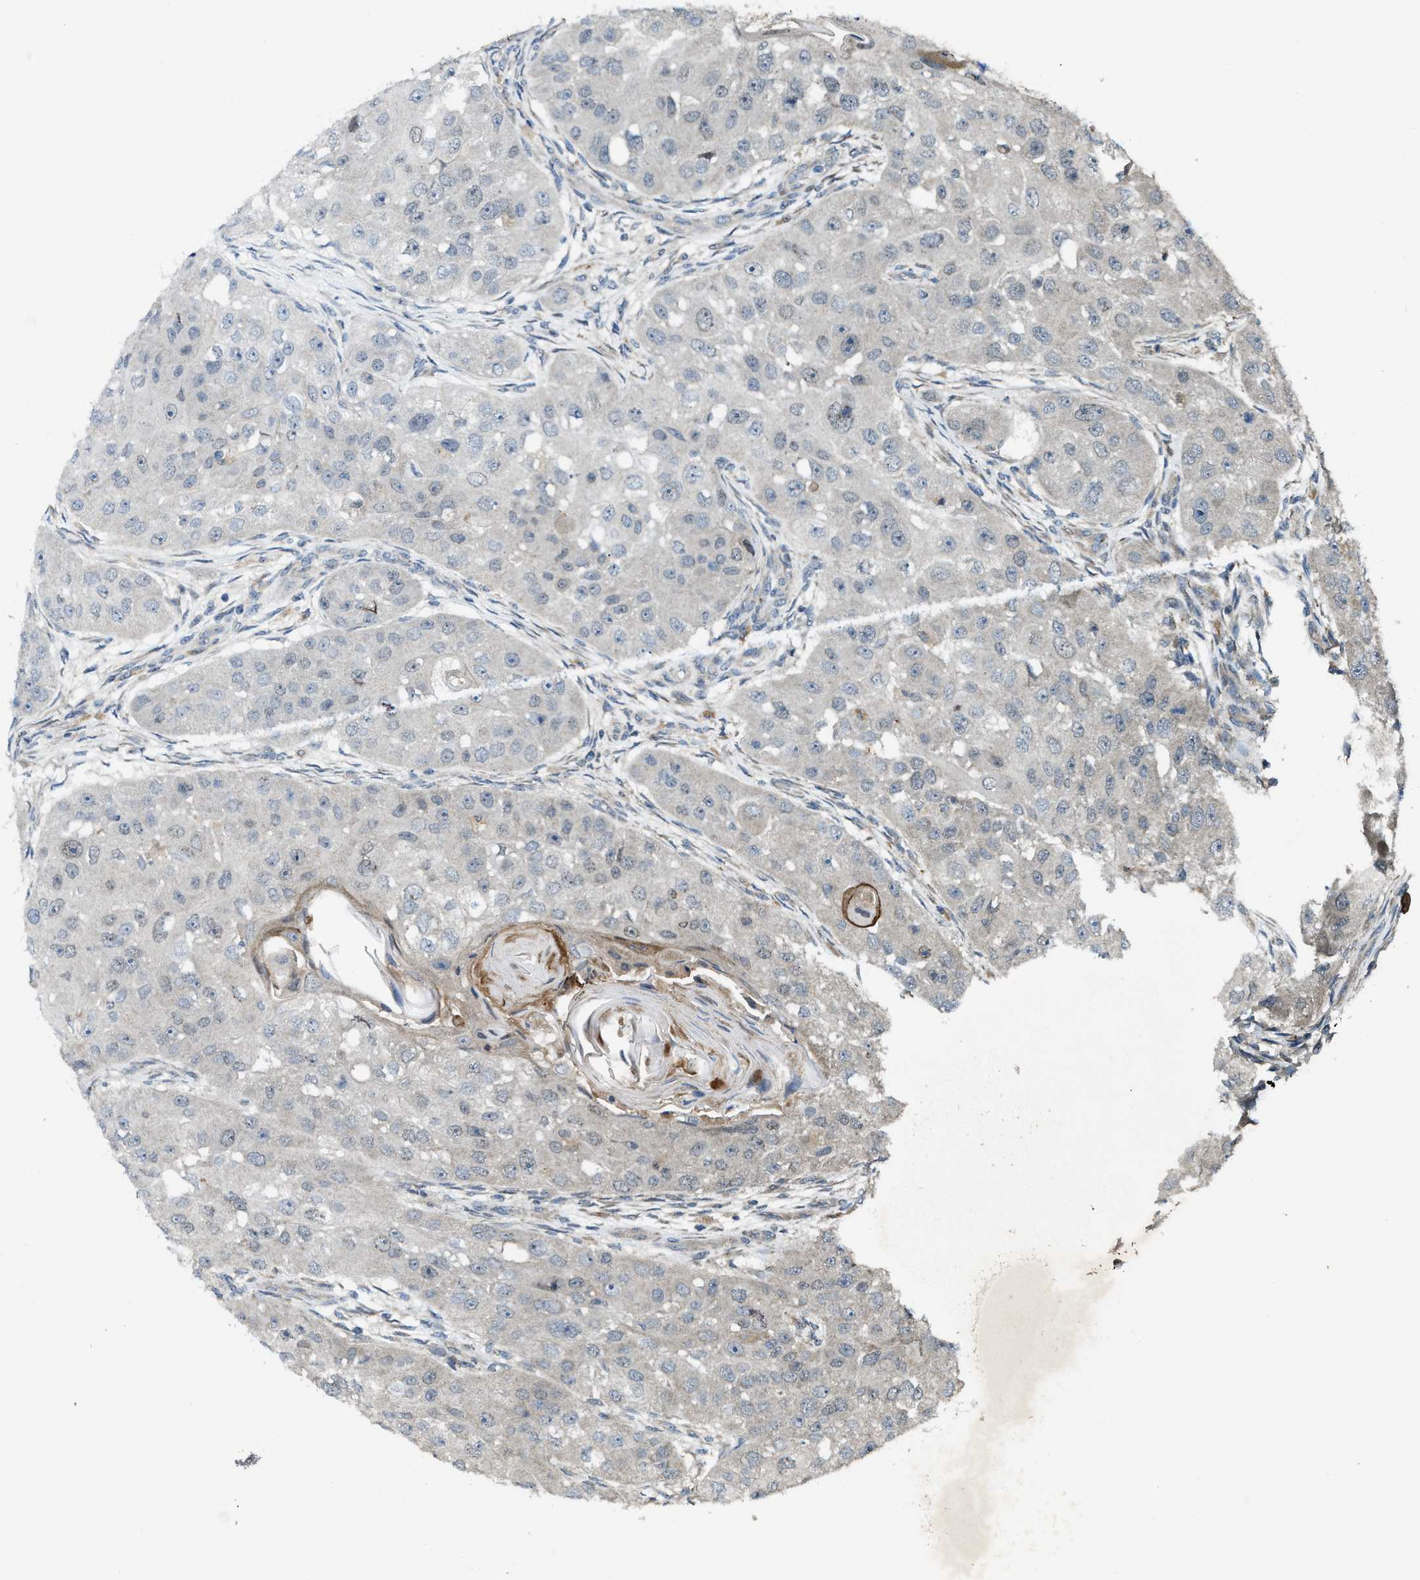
{"staining": {"intensity": "negative", "quantity": "none", "location": "none"}, "tissue": "head and neck cancer", "cell_type": "Tumor cells", "image_type": "cancer", "snomed": [{"axis": "morphology", "description": "Normal tissue, NOS"}, {"axis": "morphology", "description": "Squamous cell carcinoma, NOS"}, {"axis": "topography", "description": "Skeletal muscle"}, {"axis": "topography", "description": "Head-Neck"}], "caption": "Photomicrograph shows no protein positivity in tumor cells of squamous cell carcinoma (head and neck) tissue. The staining was performed using DAB (3,3'-diaminobenzidine) to visualize the protein expression in brown, while the nuclei were stained in blue with hematoxylin (Magnification: 20x).", "gene": "PDP2", "patient": {"sex": "male", "age": 51}}